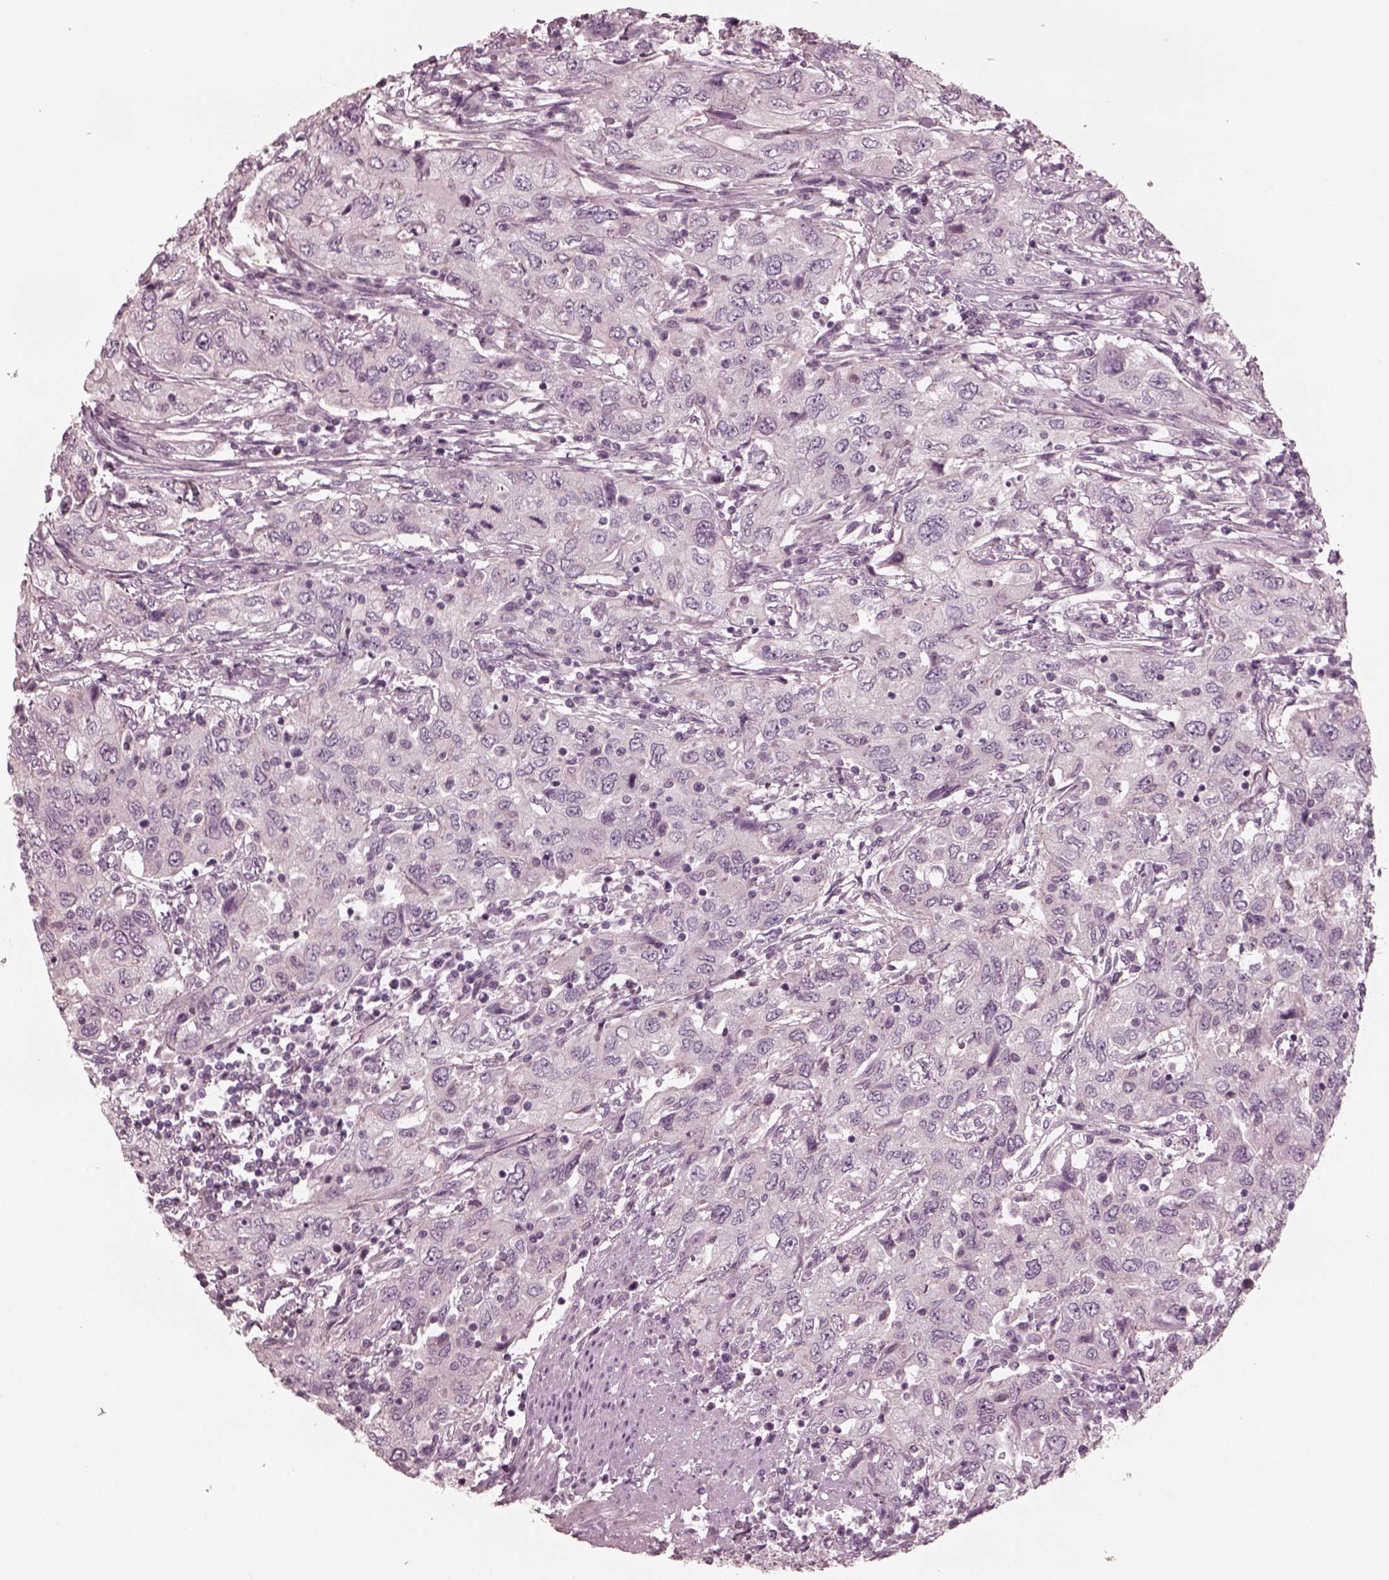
{"staining": {"intensity": "negative", "quantity": "none", "location": "none"}, "tissue": "urothelial cancer", "cell_type": "Tumor cells", "image_type": "cancer", "snomed": [{"axis": "morphology", "description": "Urothelial carcinoma, High grade"}, {"axis": "topography", "description": "Urinary bladder"}], "caption": "Tumor cells show no significant protein expression in urothelial cancer.", "gene": "YY2", "patient": {"sex": "male", "age": 76}}